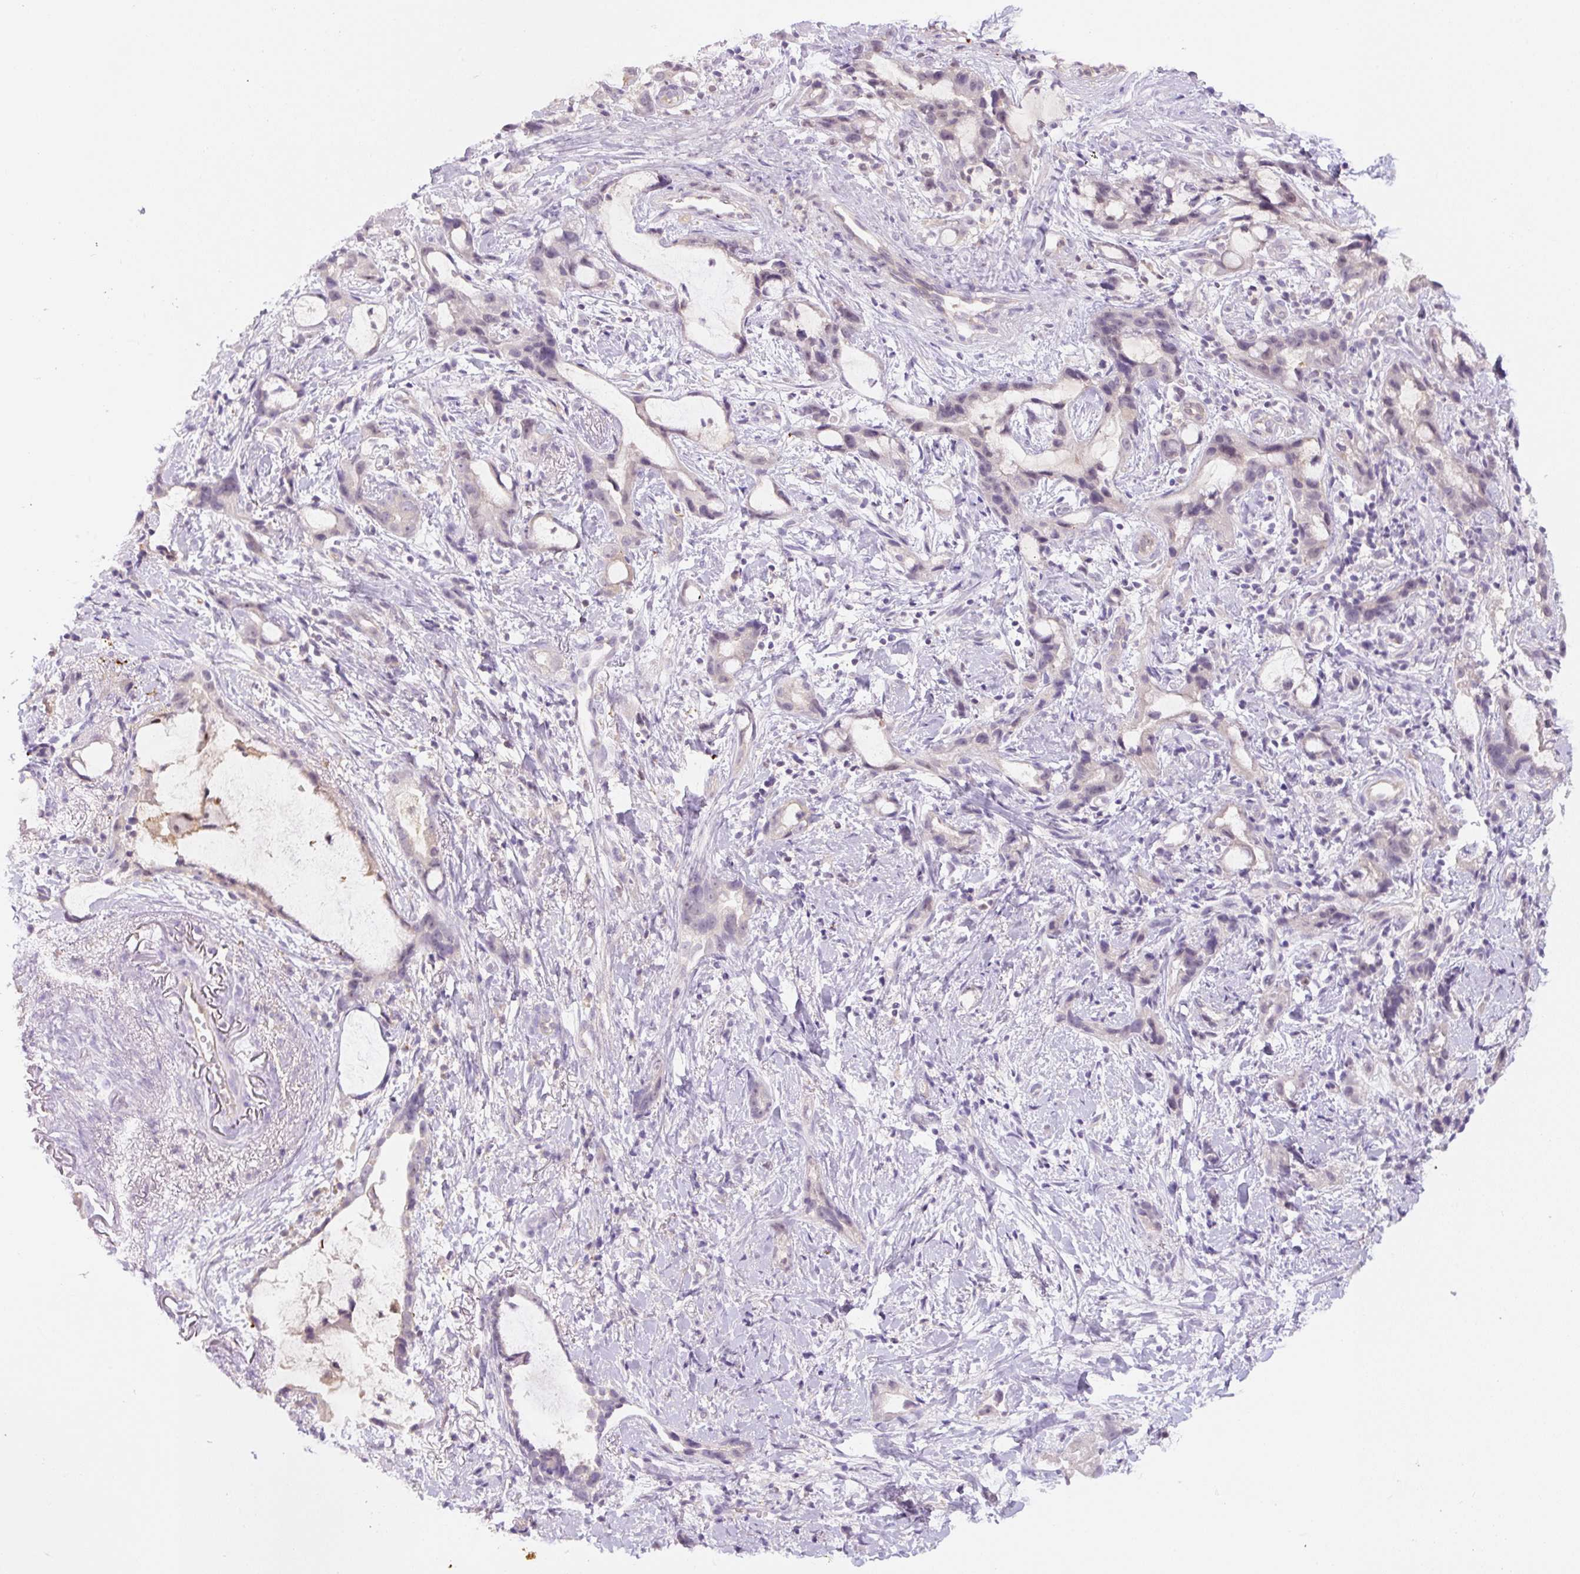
{"staining": {"intensity": "negative", "quantity": "none", "location": "none"}, "tissue": "stomach cancer", "cell_type": "Tumor cells", "image_type": "cancer", "snomed": [{"axis": "morphology", "description": "Adenocarcinoma, NOS"}, {"axis": "topography", "description": "Stomach"}], "caption": "Immunohistochemistry (IHC) histopathology image of human stomach cancer stained for a protein (brown), which displays no staining in tumor cells.", "gene": "SPSB2", "patient": {"sex": "male", "age": 55}}